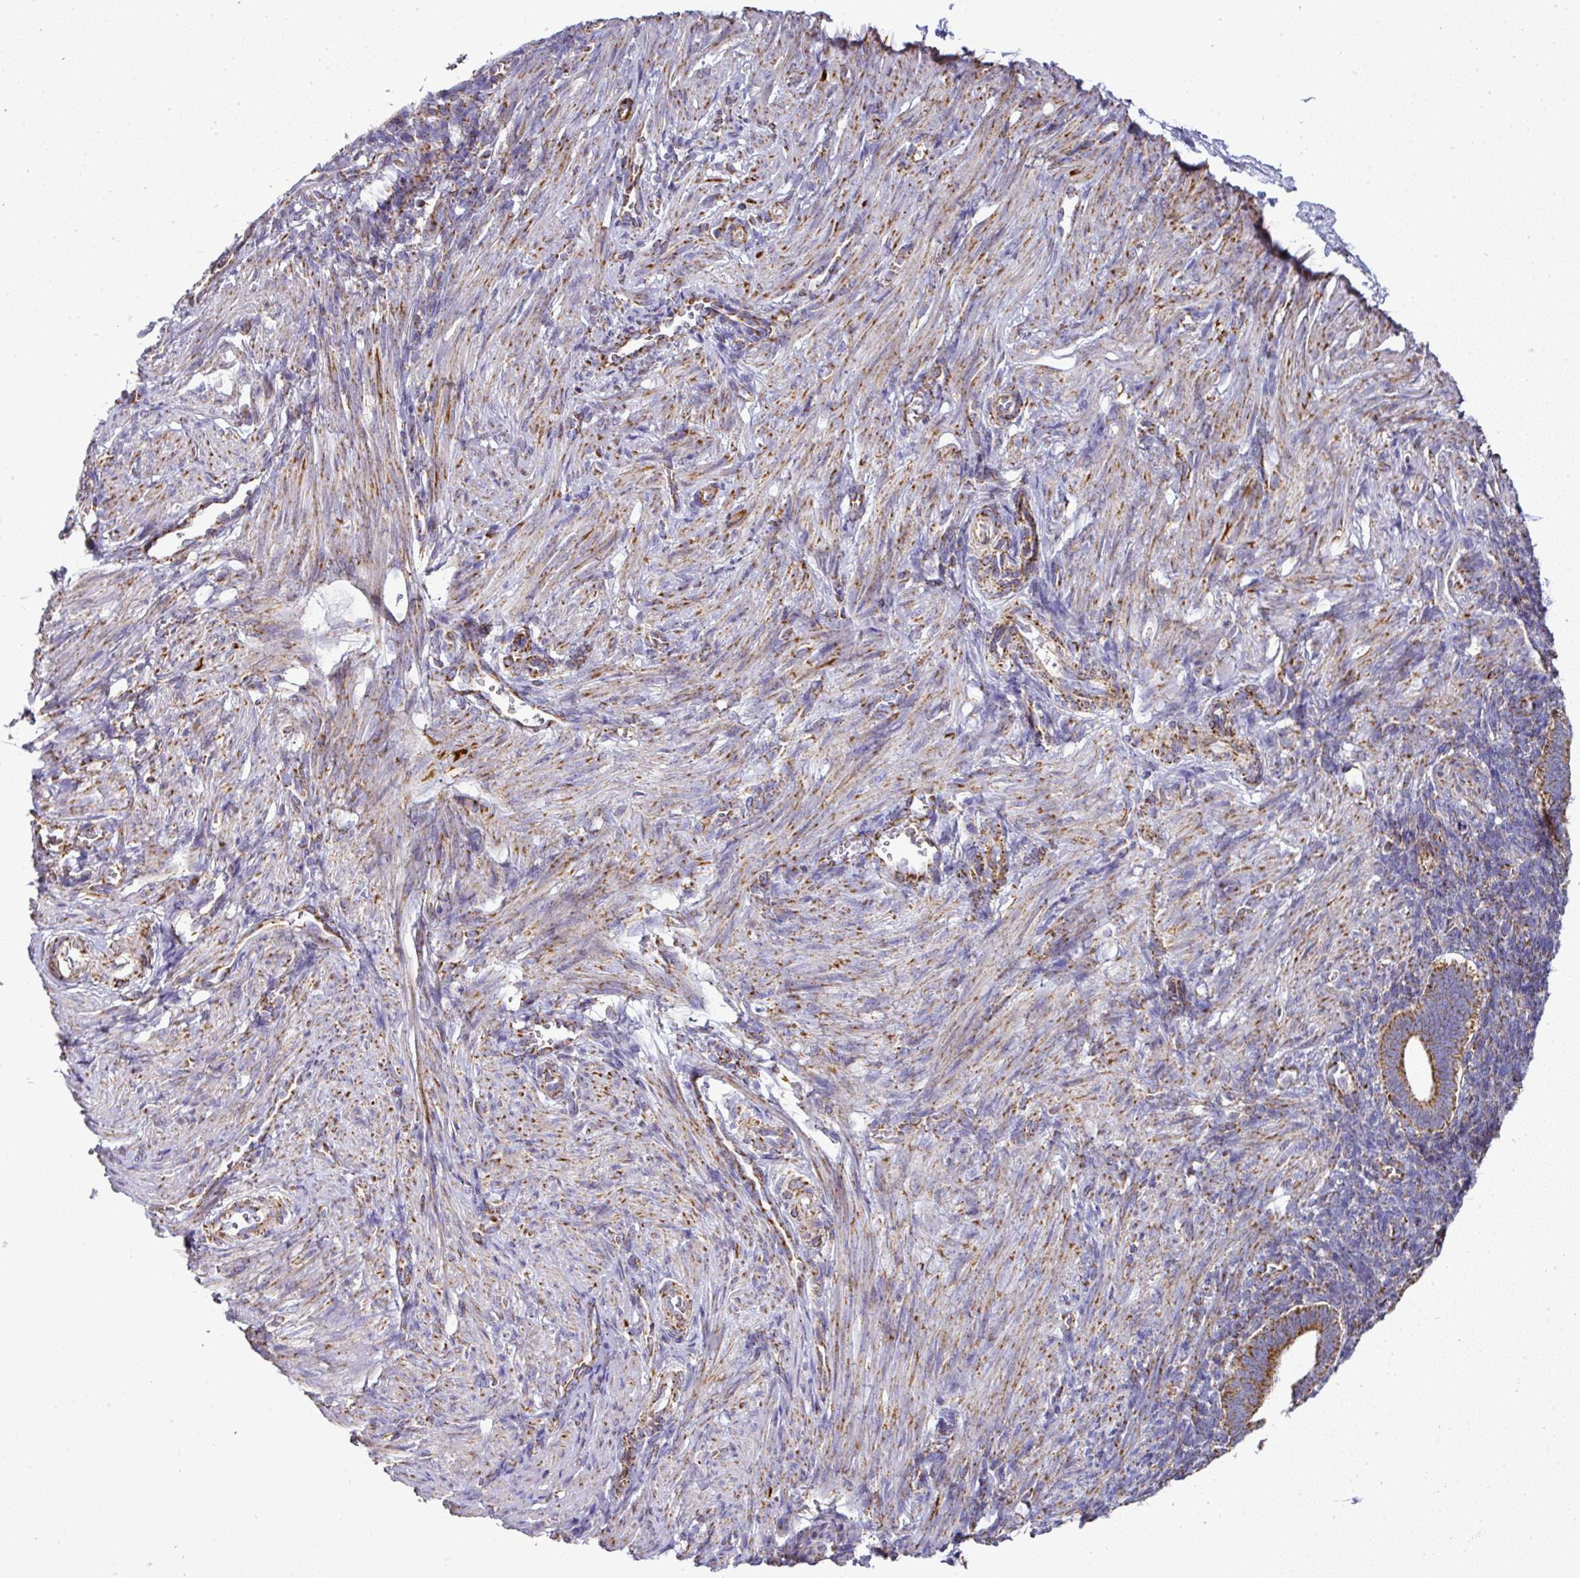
{"staining": {"intensity": "negative", "quantity": "none", "location": "none"}, "tissue": "endometrium", "cell_type": "Cells in endometrial stroma", "image_type": "normal", "snomed": [{"axis": "morphology", "description": "Normal tissue, NOS"}, {"axis": "topography", "description": "Endometrium"}], "caption": "Cells in endometrial stroma show no significant protein positivity in benign endometrium. The staining was performed using DAB (3,3'-diaminobenzidine) to visualize the protein expression in brown, while the nuclei were stained in blue with hematoxylin (Magnification: 20x).", "gene": "UQCRFS1", "patient": {"sex": "female", "age": 34}}